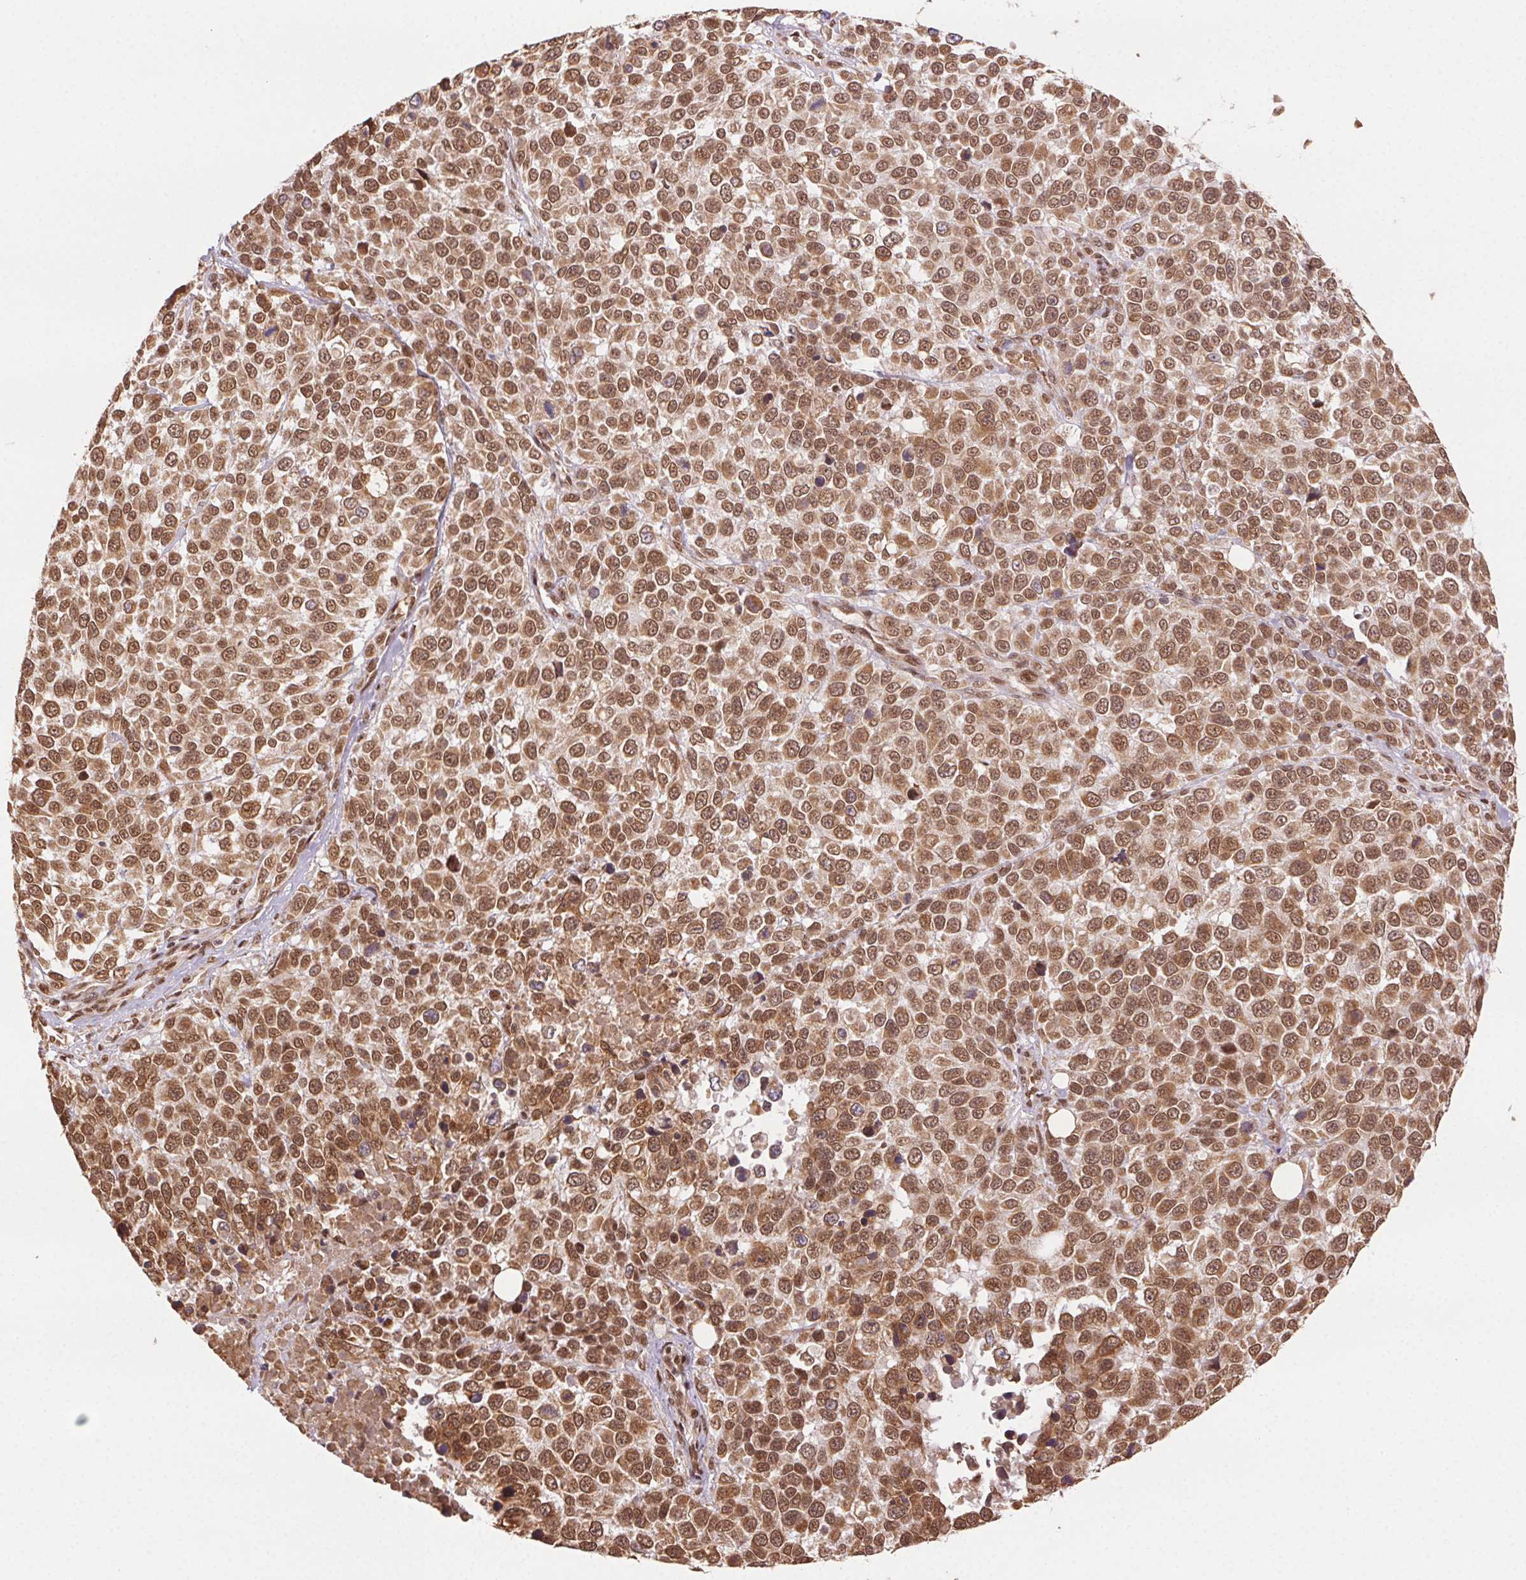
{"staining": {"intensity": "moderate", "quantity": ">75%", "location": "nuclear"}, "tissue": "melanoma", "cell_type": "Tumor cells", "image_type": "cancer", "snomed": [{"axis": "morphology", "description": "Malignant melanoma, Metastatic site"}, {"axis": "topography", "description": "Skin"}], "caption": "About >75% of tumor cells in malignant melanoma (metastatic site) demonstrate moderate nuclear protein positivity as visualized by brown immunohistochemical staining.", "gene": "TREML4", "patient": {"sex": "male", "age": 84}}